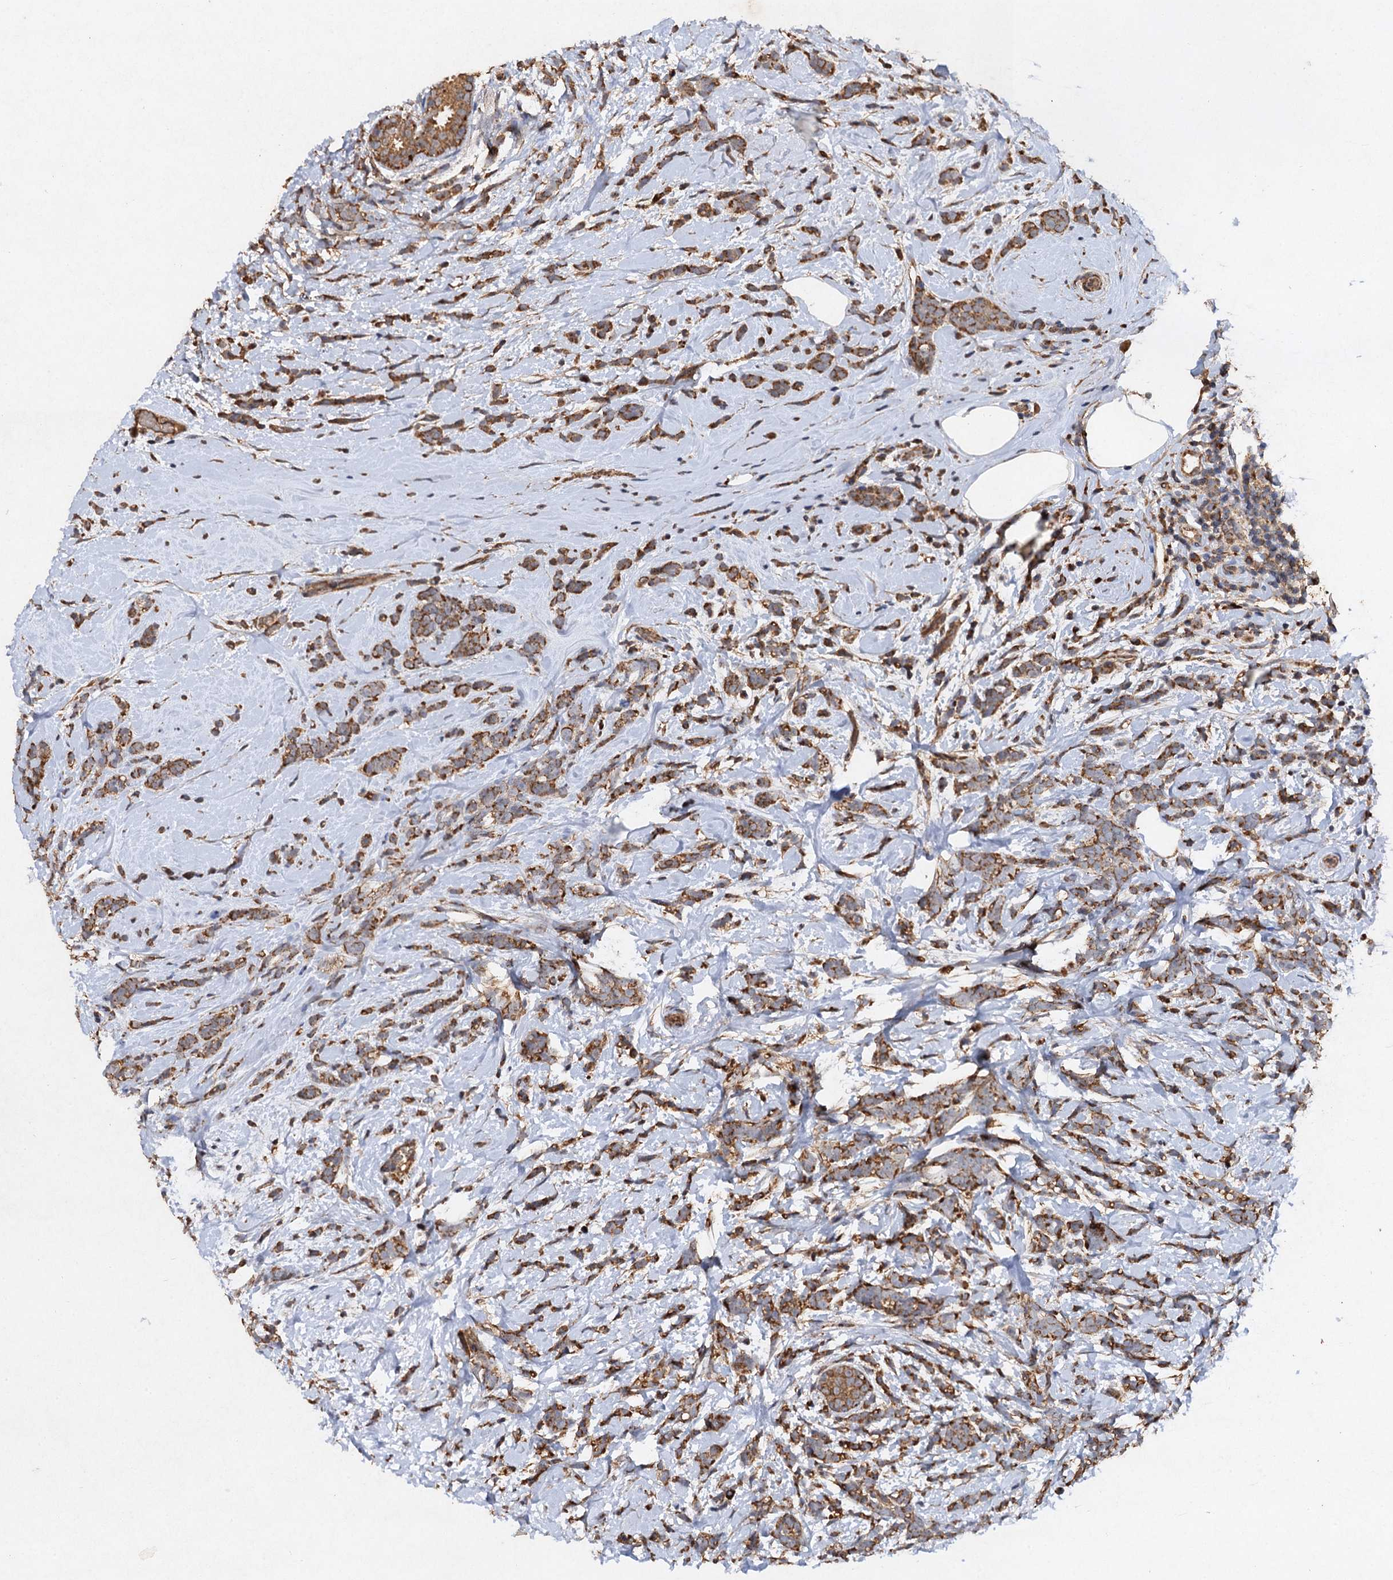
{"staining": {"intensity": "moderate", "quantity": ">75%", "location": "cytoplasmic/membranous"}, "tissue": "breast cancer", "cell_type": "Tumor cells", "image_type": "cancer", "snomed": [{"axis": "morphology", "description": "Lobular carcinoma"}, {"axis": "topography", "description": "Breast"}], "caption": "Protein staining shows moderate cytoplasmic/membranous staining in approximately >75% of tumor cells in breast cancer. (Brightfield microscopy of DAB IHC at high magnification).", "gene": "NDUFA13", "patient": {"sex": "female", "age": 58}}